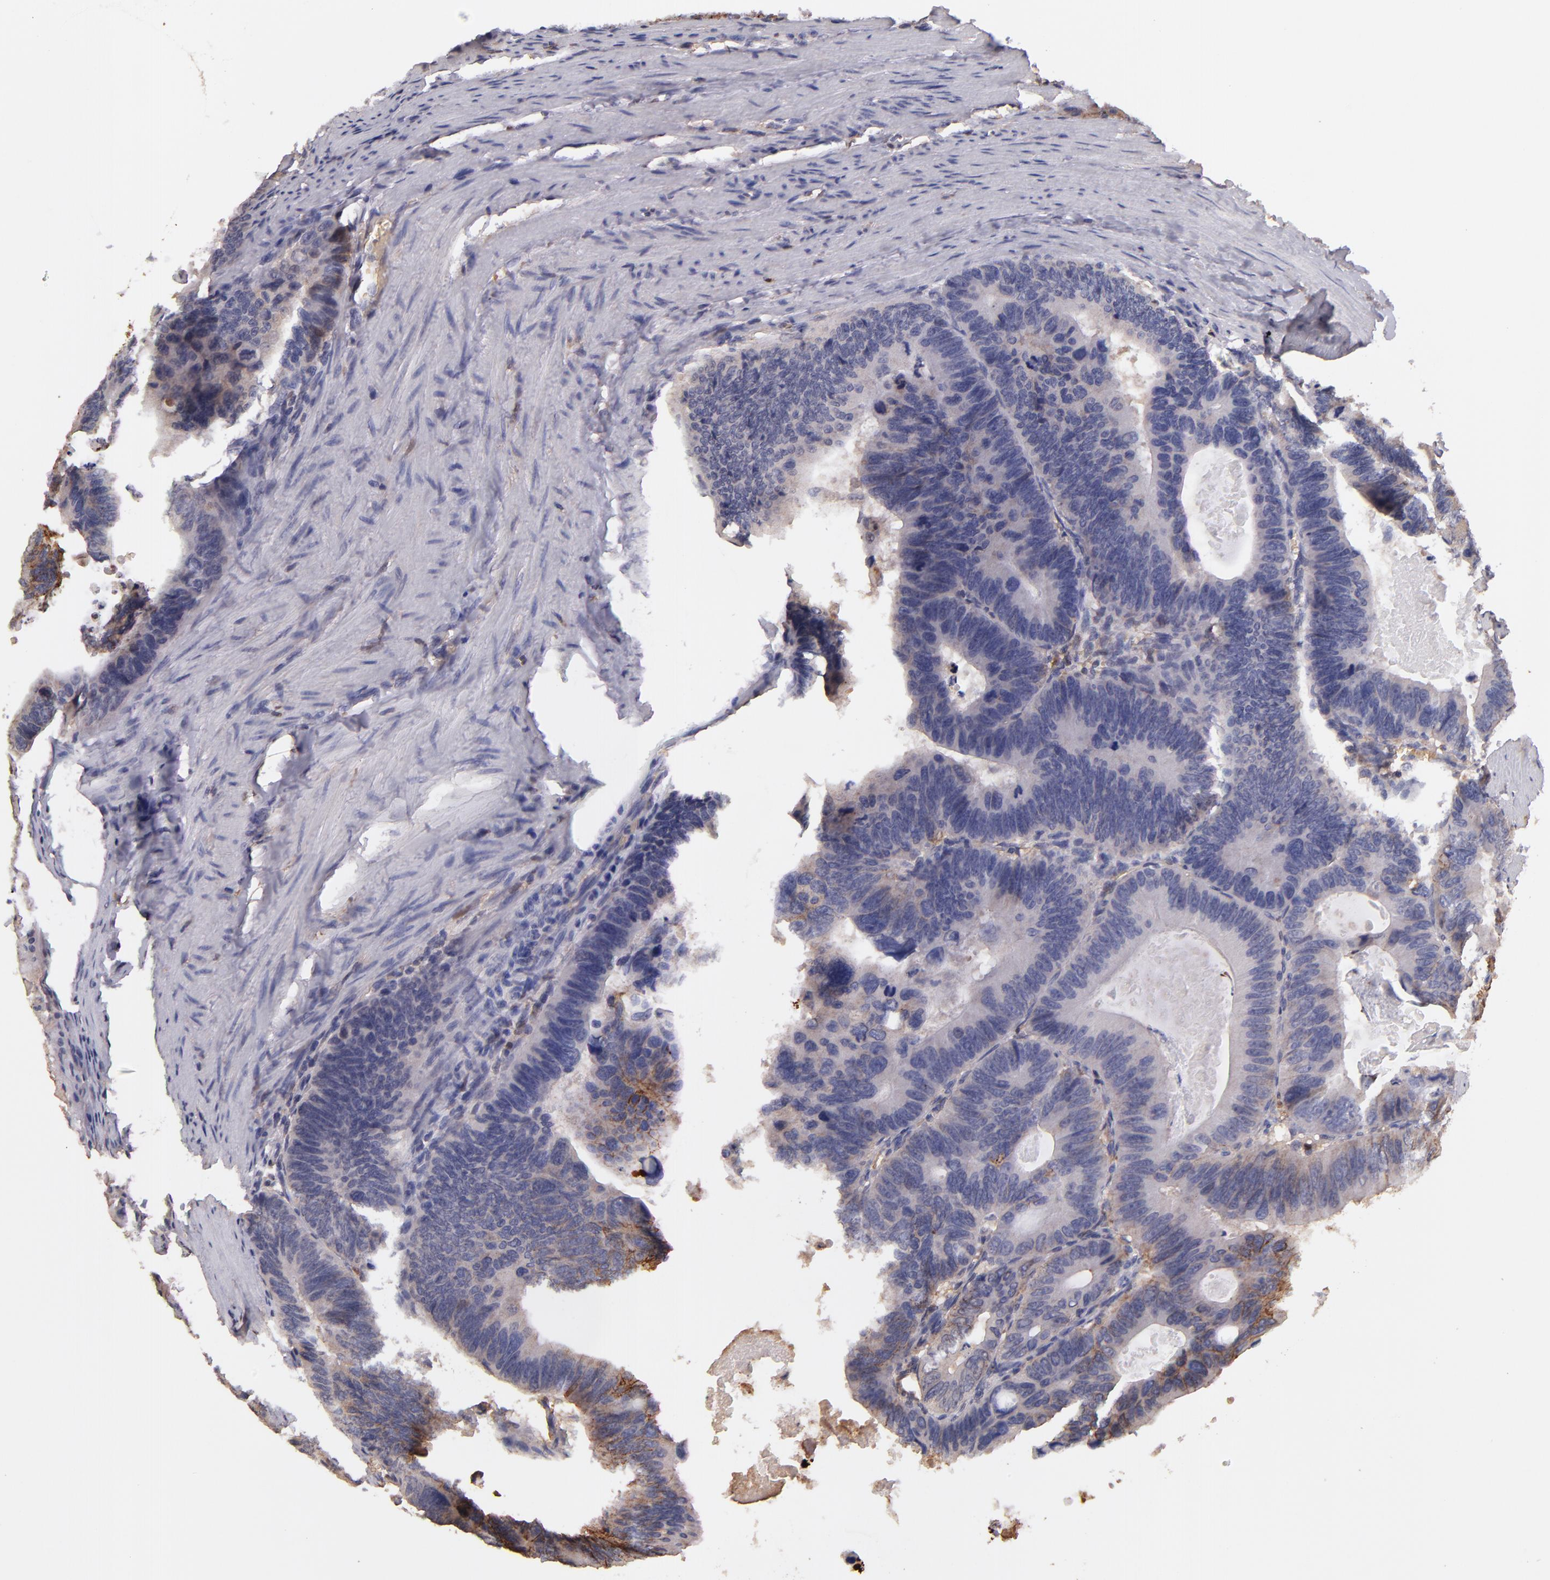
{"staining": {"intensity": "moderate", "quantity": "<25%", "location": "cytoplasmic/membranous"}, "tissue": "colorectal cancer", "cell_type": "Tumor cells", "image_type": "cancer", "snomed": [{"axis": "morphology", "description": "Adenocarcinoma, NOS"}, {"axis": "topography", "description": "Colon"}], "caption": "About <25% of tumor cells in adenocarcinoma (colorectal) exhibit moderate cytoplasmic/membranous protein expression as visualized by brown immunohistochemical staining.", "gene": "SERPINC1", "patient": {"sex": "female", "age": 55}}